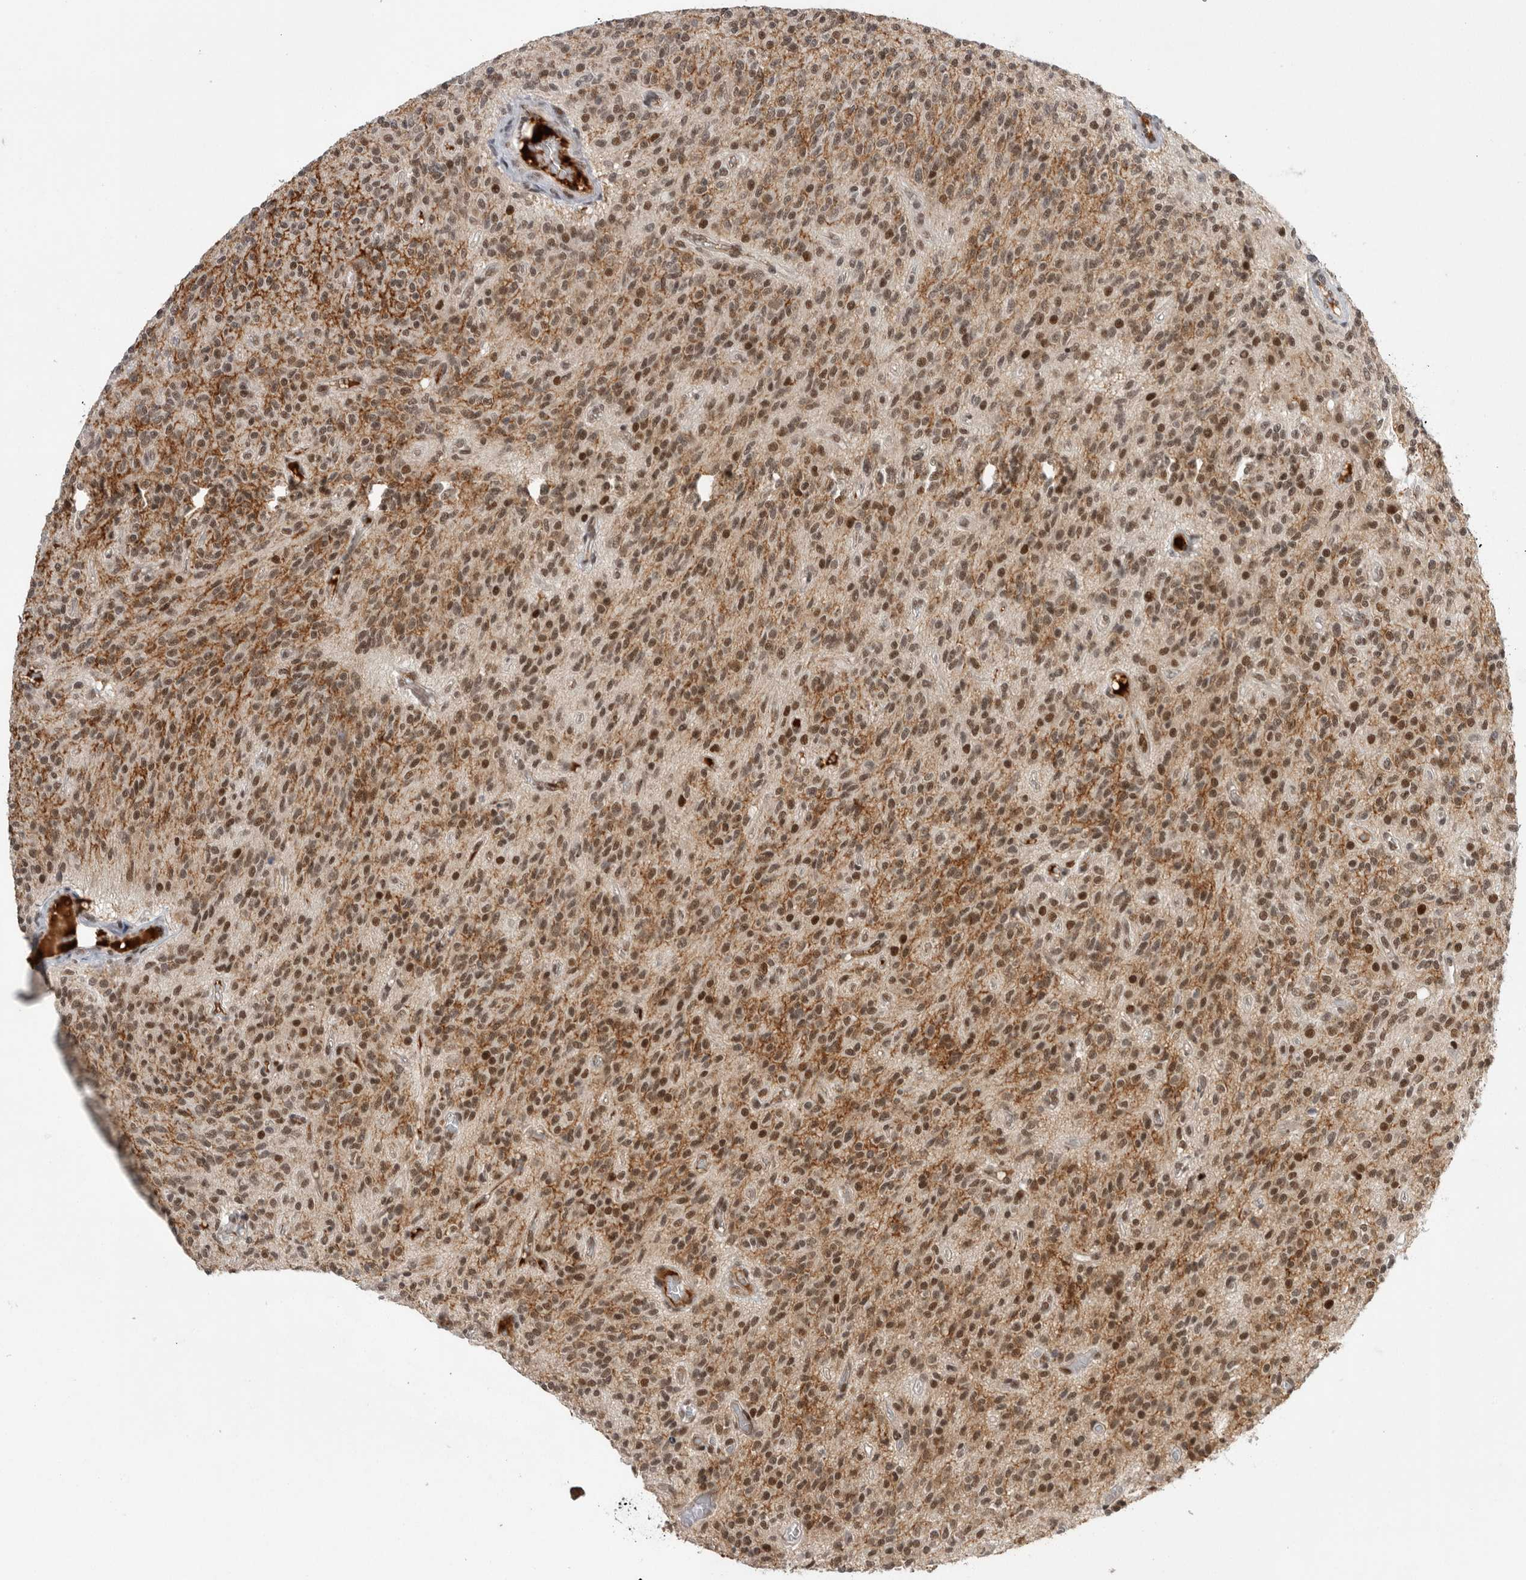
{"staining": {"intensity": "moderate", "quantity": ">75%", "location": "nuclear"}, "tissue": "glioma", "cell_type": "Tumor cells", "image_type": "cancer", "snomed": [{"axis": "morphology", "description": "Glioma, malignant, High grade"}, {"axis": "topography", "description": "Brain"}], "caption": "Tumor cells reveal moderate nuclear positivity in about >75% of cells in malignant high-grade glioma.", "gene": "POU5F1", "patient": {"sex": "male", "age": 34}}